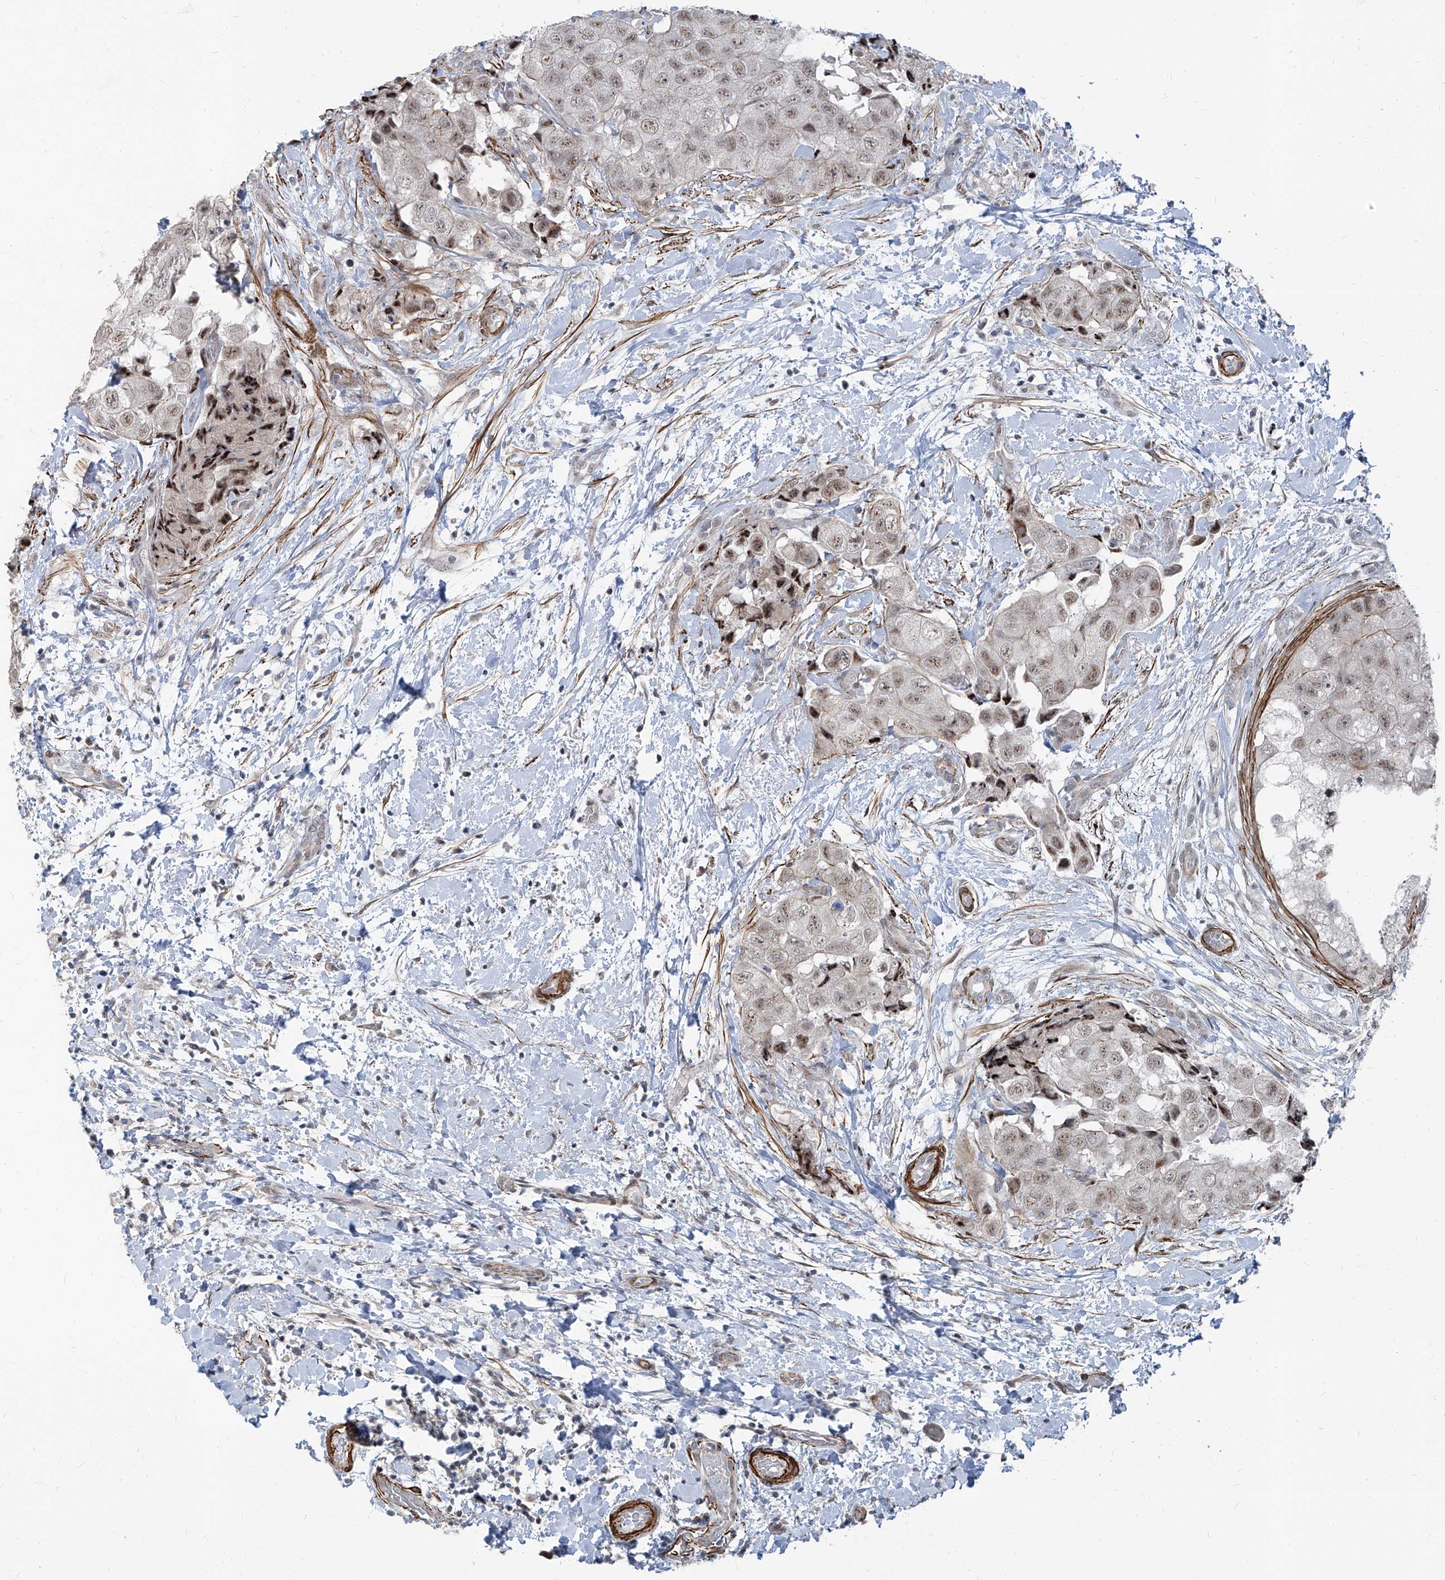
{"staining": {"intensity": "weak", "quantity": ">75%", "location": "nuclear"}, "tissue": "breast cancer", "cell_type": "Tumor cells", "image_type": "cancer", "snomed": [{"axis": "morphology", "description": "Normal tissue, NOS"}, {"axis": "morphology", "description": "Duct carcinoma"}, {"axis": "topography", "description": "Breast"}], "caption": "A high-resolution image shows IHC staining of breast cancer (infiltrating ductal carcinoma), which demonstrates weak nuclear expression in about >75% of tumor cells. (DAB (3,3'-diaminobenzidine) = brown stain, brightfield microscopy at high magnification).", "gene": "TXLNB", "patient": {"sex": "female", "age": 62}}